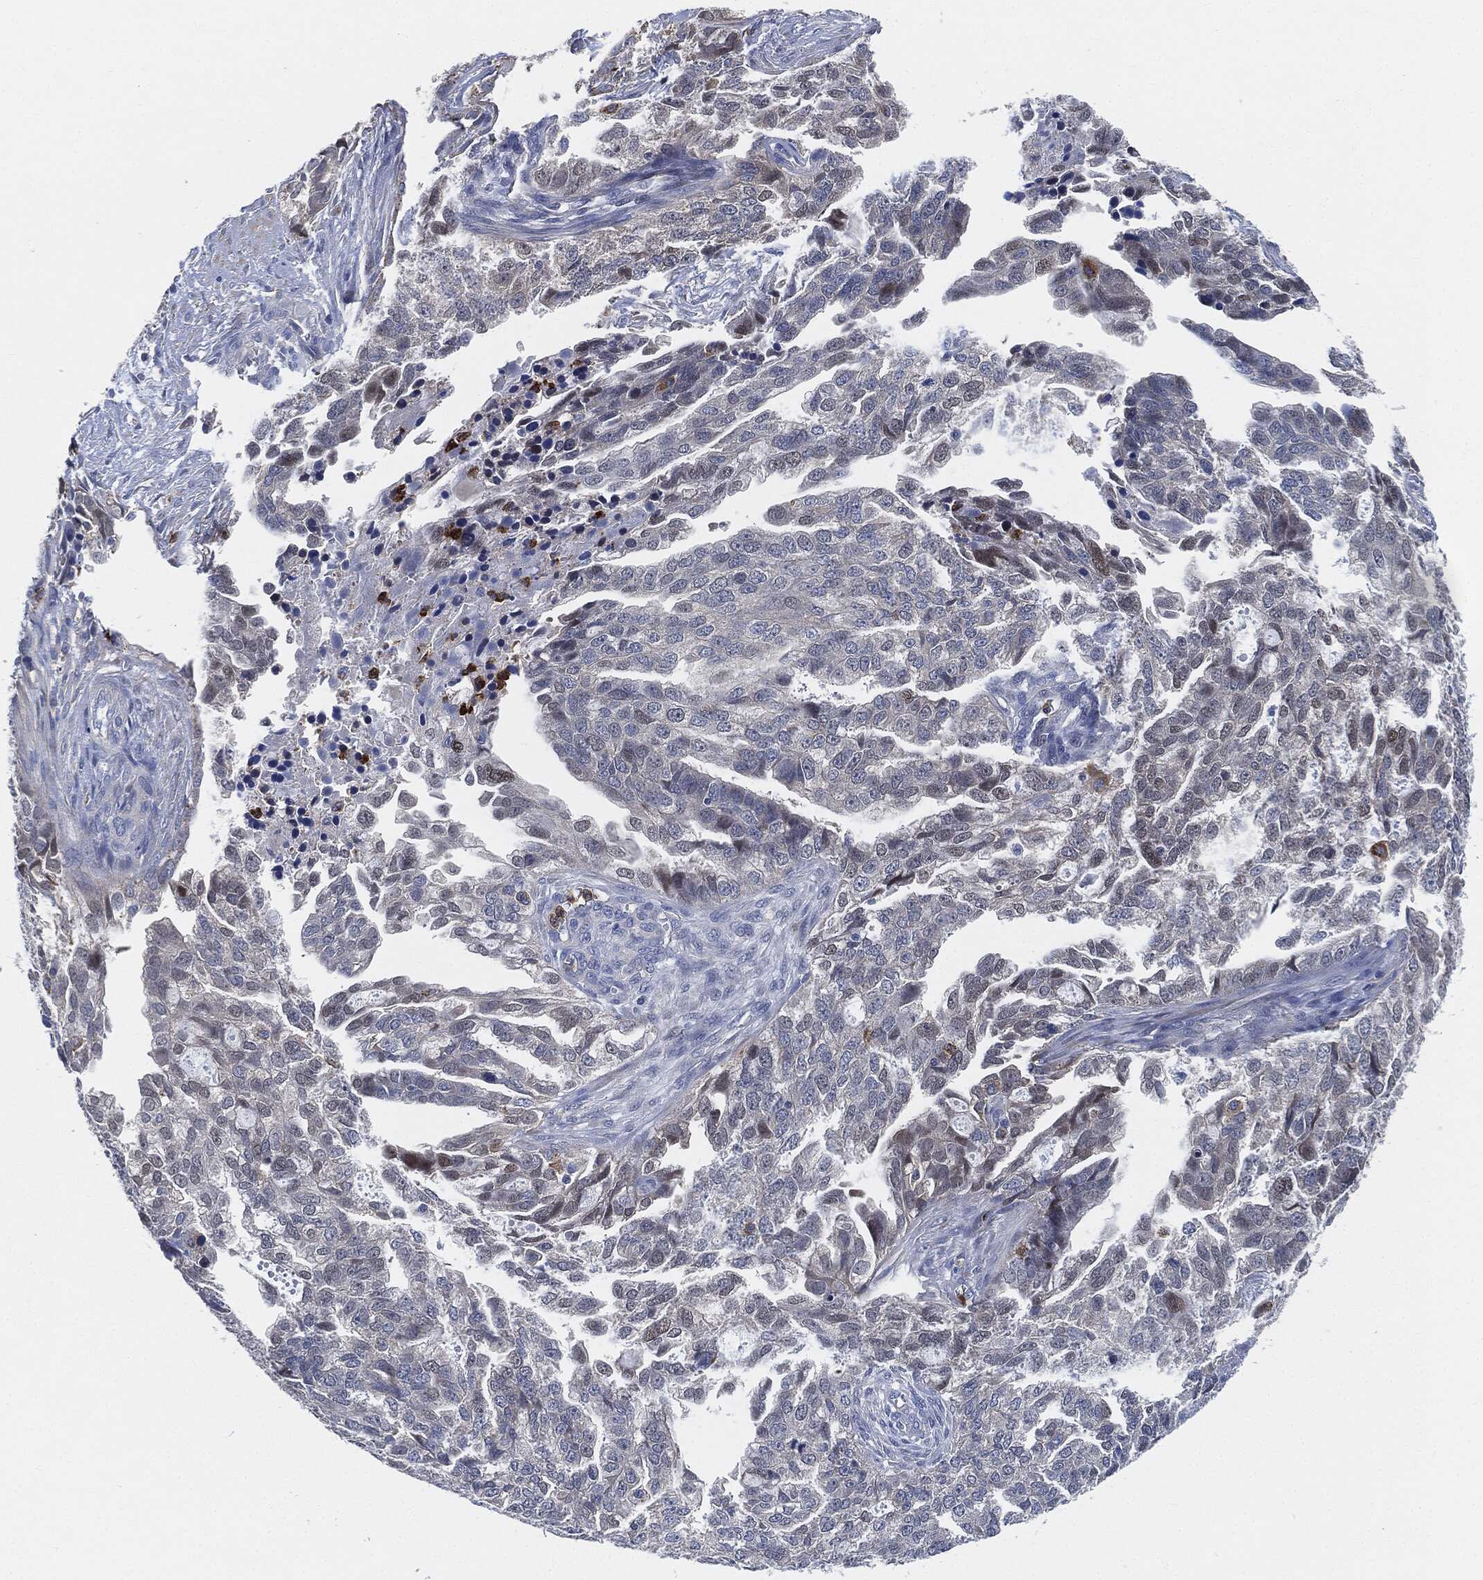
{"staining": {"intensity": "negative", "quantity": "none", "location": "none"}, "tissue": "ovarian cancer", "cell_type": "Tumor cells", "image_type": "cancer", "snomed": [{"axis": "morphology", "description": "Cystadenocarcinoma, serous, NOS"}, {"axis": "topography", "description": "Ovary"}], "caption": "Ovarian cancer (serous cystadenocarcinoma) was stained to show a protein in brown. There is no significant positivity in tumor cells.", "gene": "VSIG4", "patient": {"sex": "female", "age": 51}}